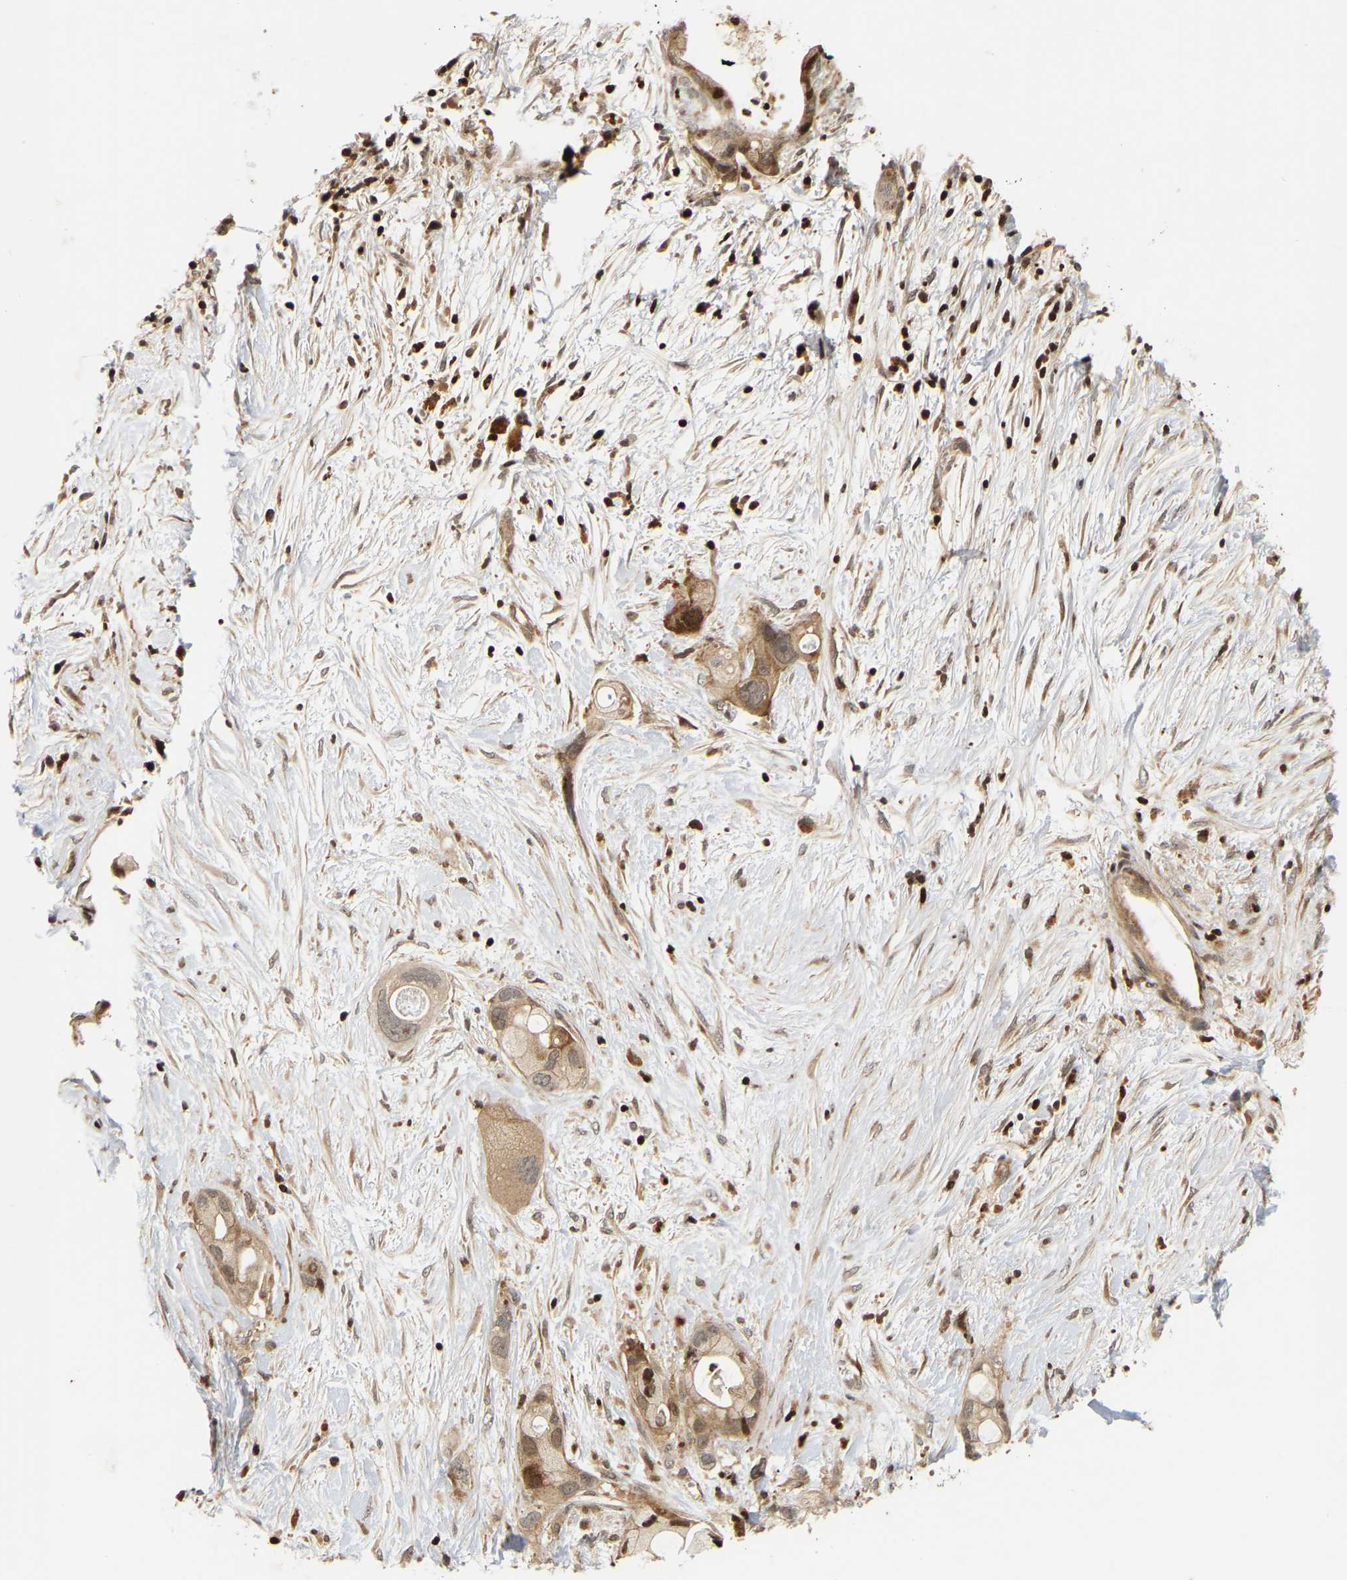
{"staining": {"intensity": "weak", "quantity": ">75%", "location": "cytoplasmic/membranous"}, "tissue": "pancreatic cancer", "cell_type": "Tumor cells", "image_type": "cancer", "snomed": [{"axis": "morphology", "description": "Adenocarcinoma, NOS"}, {"axis": "topography", "description": "Pancreas"}], "caption": "This is a photomicrograph of immunohistochemistry (IHC) staining of pancreatic cancer, which shows weak positivity in the cytoplasmic/membranous of tumor cells.", "gene": "NFE2L2", "patient": {"sex": "female", "age": 59}}